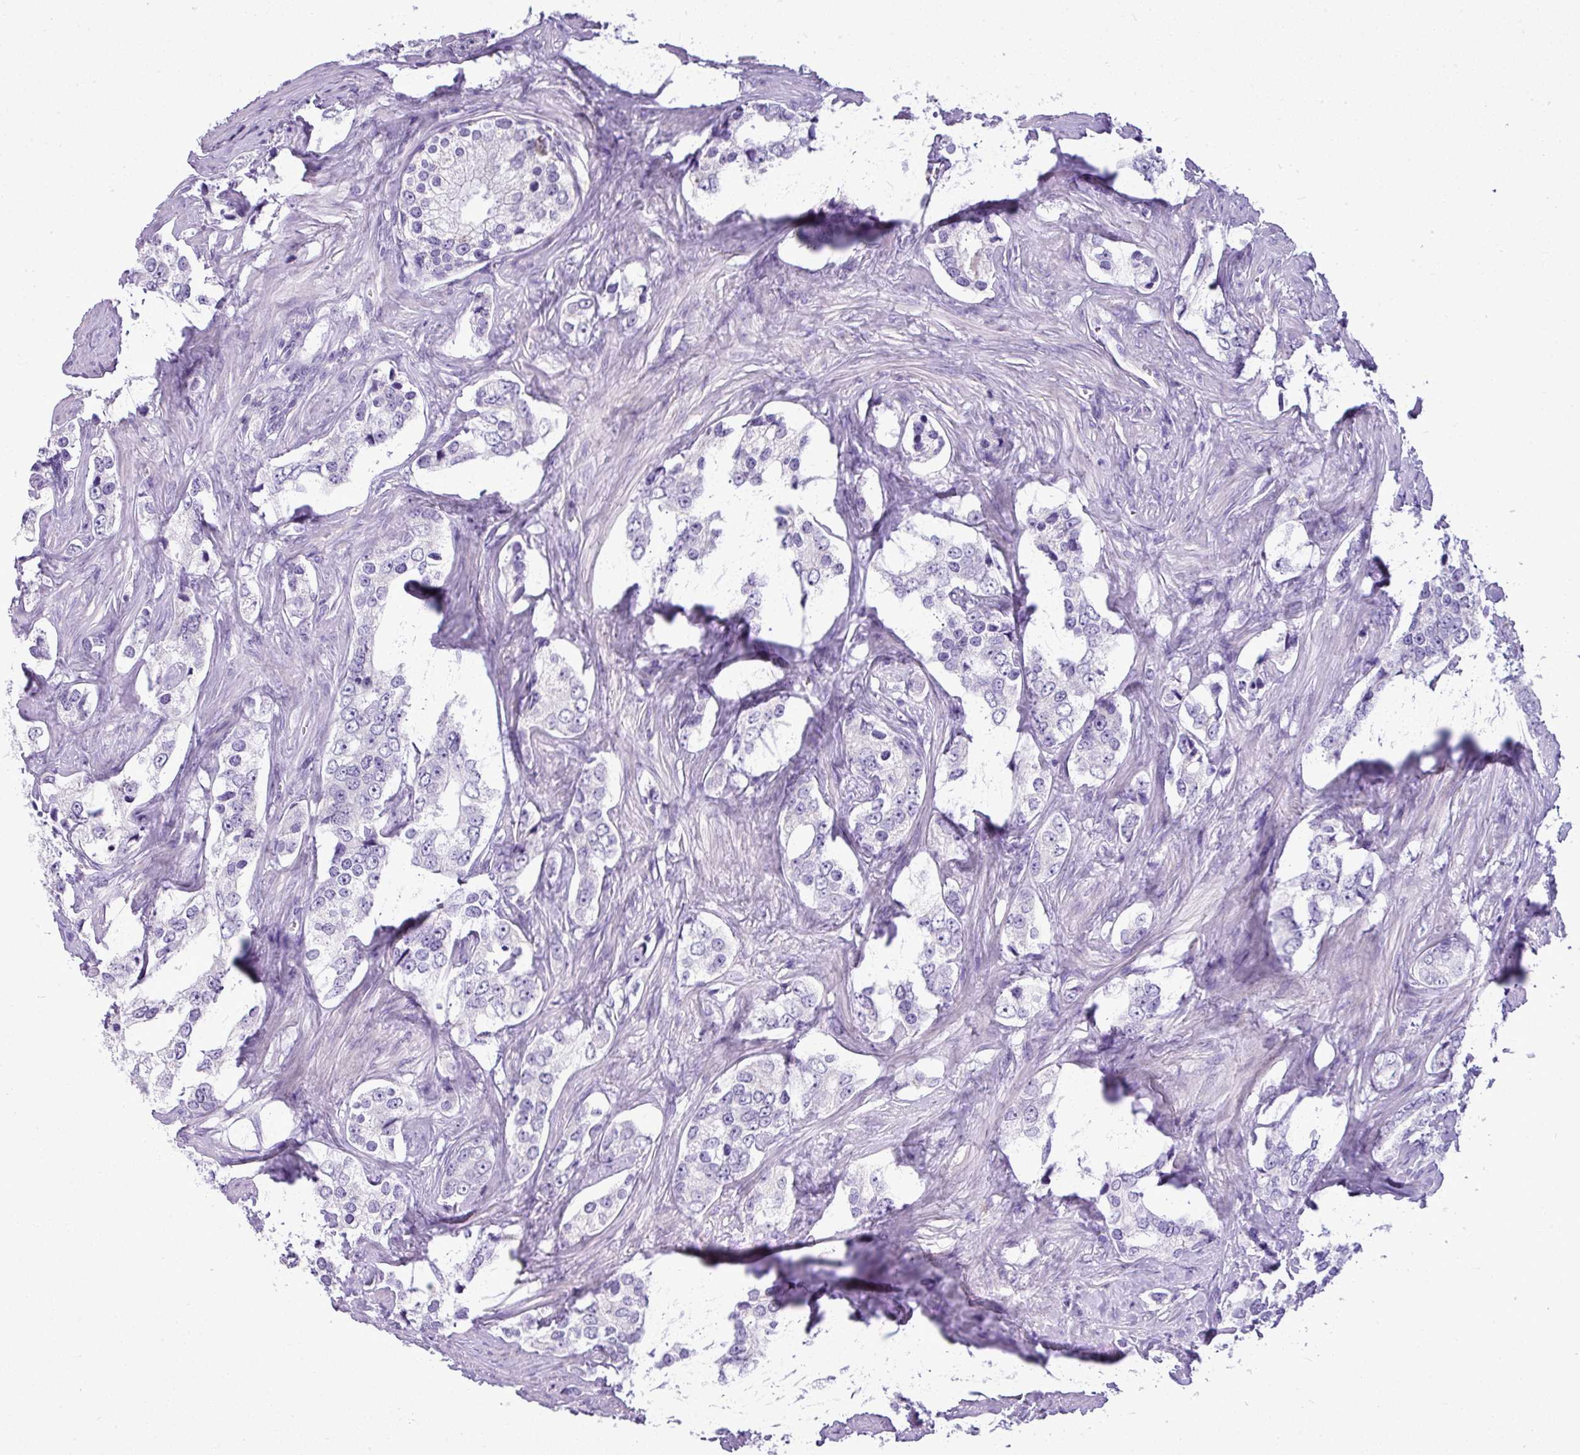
{"staining": {"intensity": "negative", "quantity": "none", "location": "none"}, "tissue": "prostate cancer", "cell_type": "Tumor cells", "image_type": "cancer", "snomed": [{"axis": "morphology", "description": "Adenocarcinoma, High grade"}, {"axis": "topography", "description": "Prostate"}], "caption": "This is an immunohistochemistry image of prostate cancer. There is no positivity in tumor cells.", "gene": "IL17A", "patient": {"sex": "male", "age": 66}}